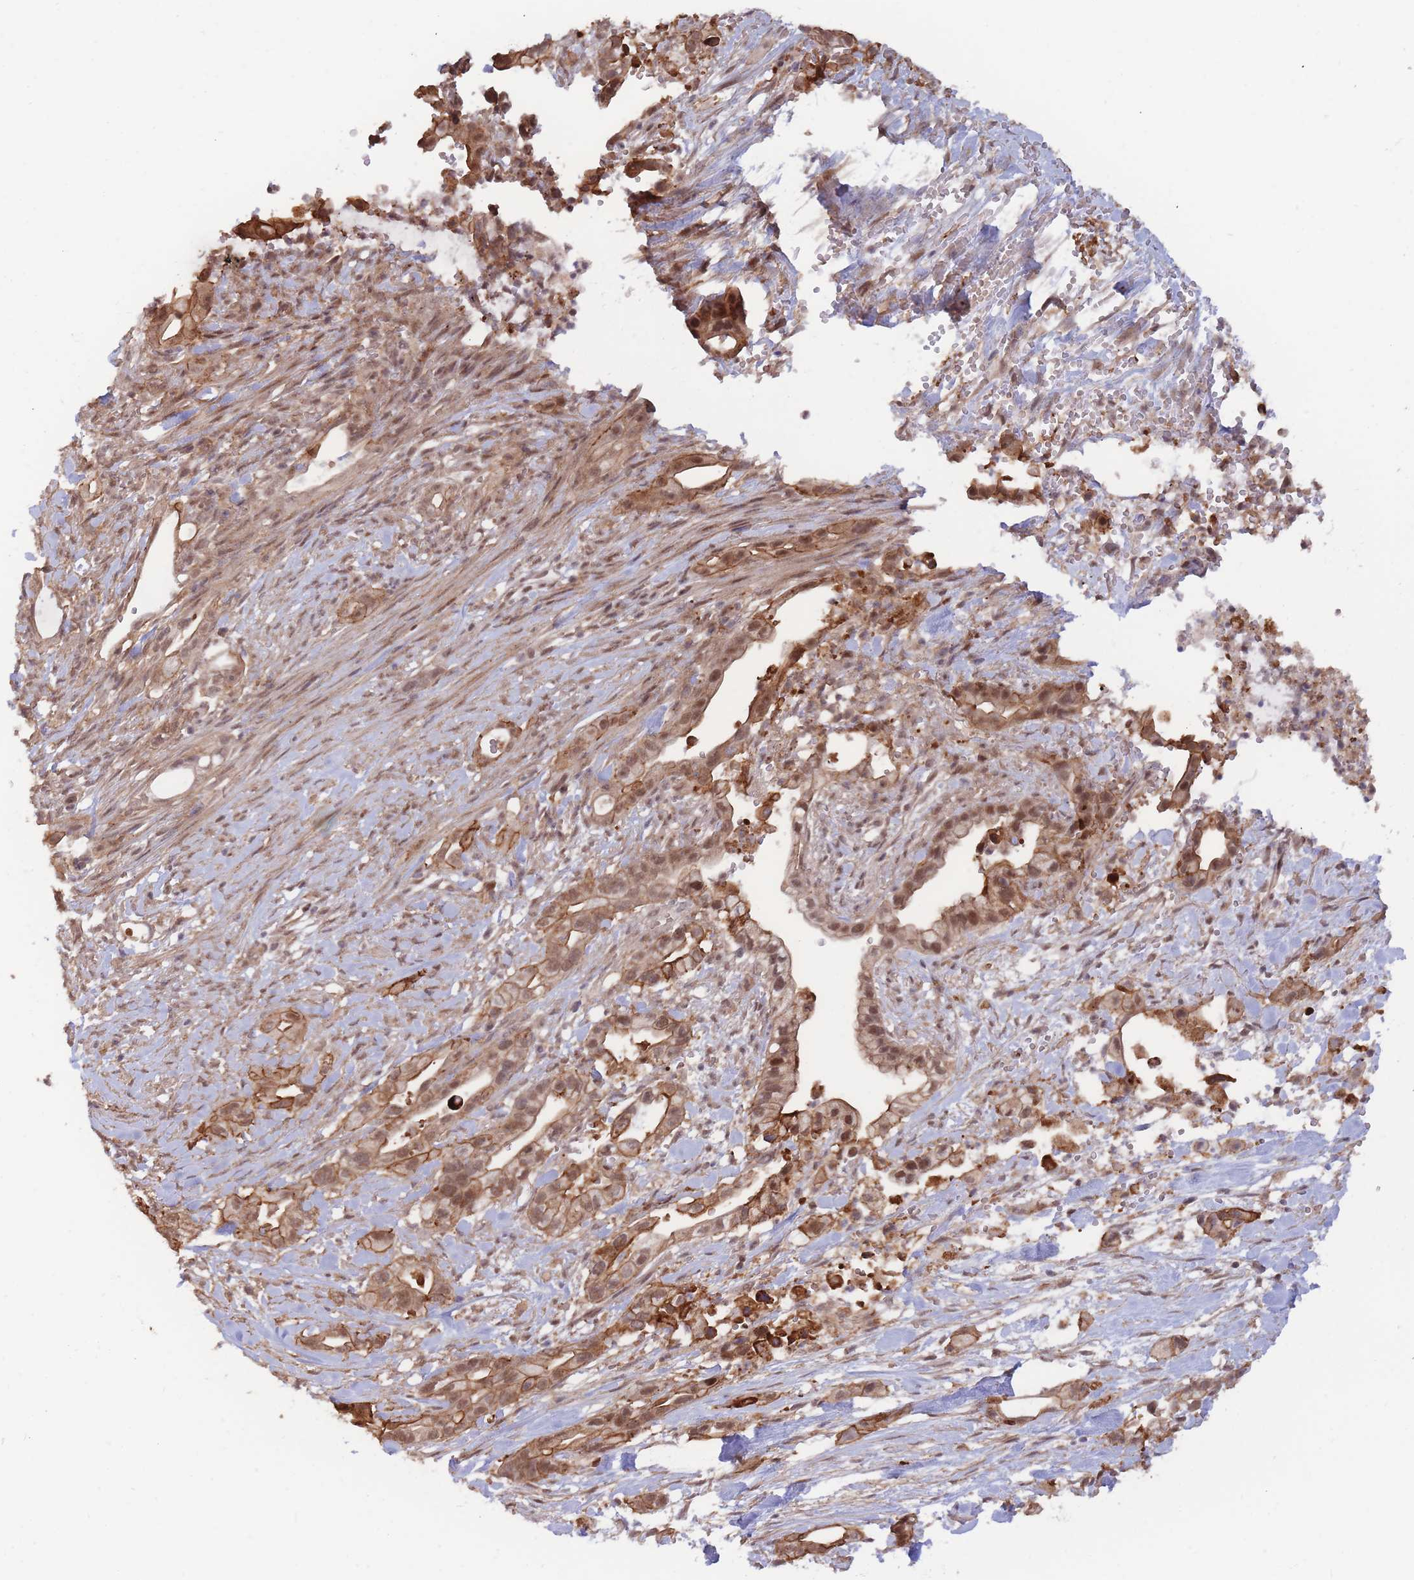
{"staining": {"intensity": "moderate", "quantity": ">75%", "location": "cytoplasmic/membranous,nuclear"}, "tissue": "pancreatic cancer", "cell_type": "Tumor cells", "image_type": "cancer", "snomed": [{"axis": "morphology", "description": "Adenocarcinoma, NOS"}, {"axis": "topography", "description": "Pancreas"}], "caption": "Approximately >75% of tumor cells in human pancreatic adenocarcinoma reveal moderate cytoplasmic/membranous and nuclear protein positivity as visualized by brown immunohistochemical staining.", "gene": "BOD1L1", "patient": {"sex": "male", "age": 44}}